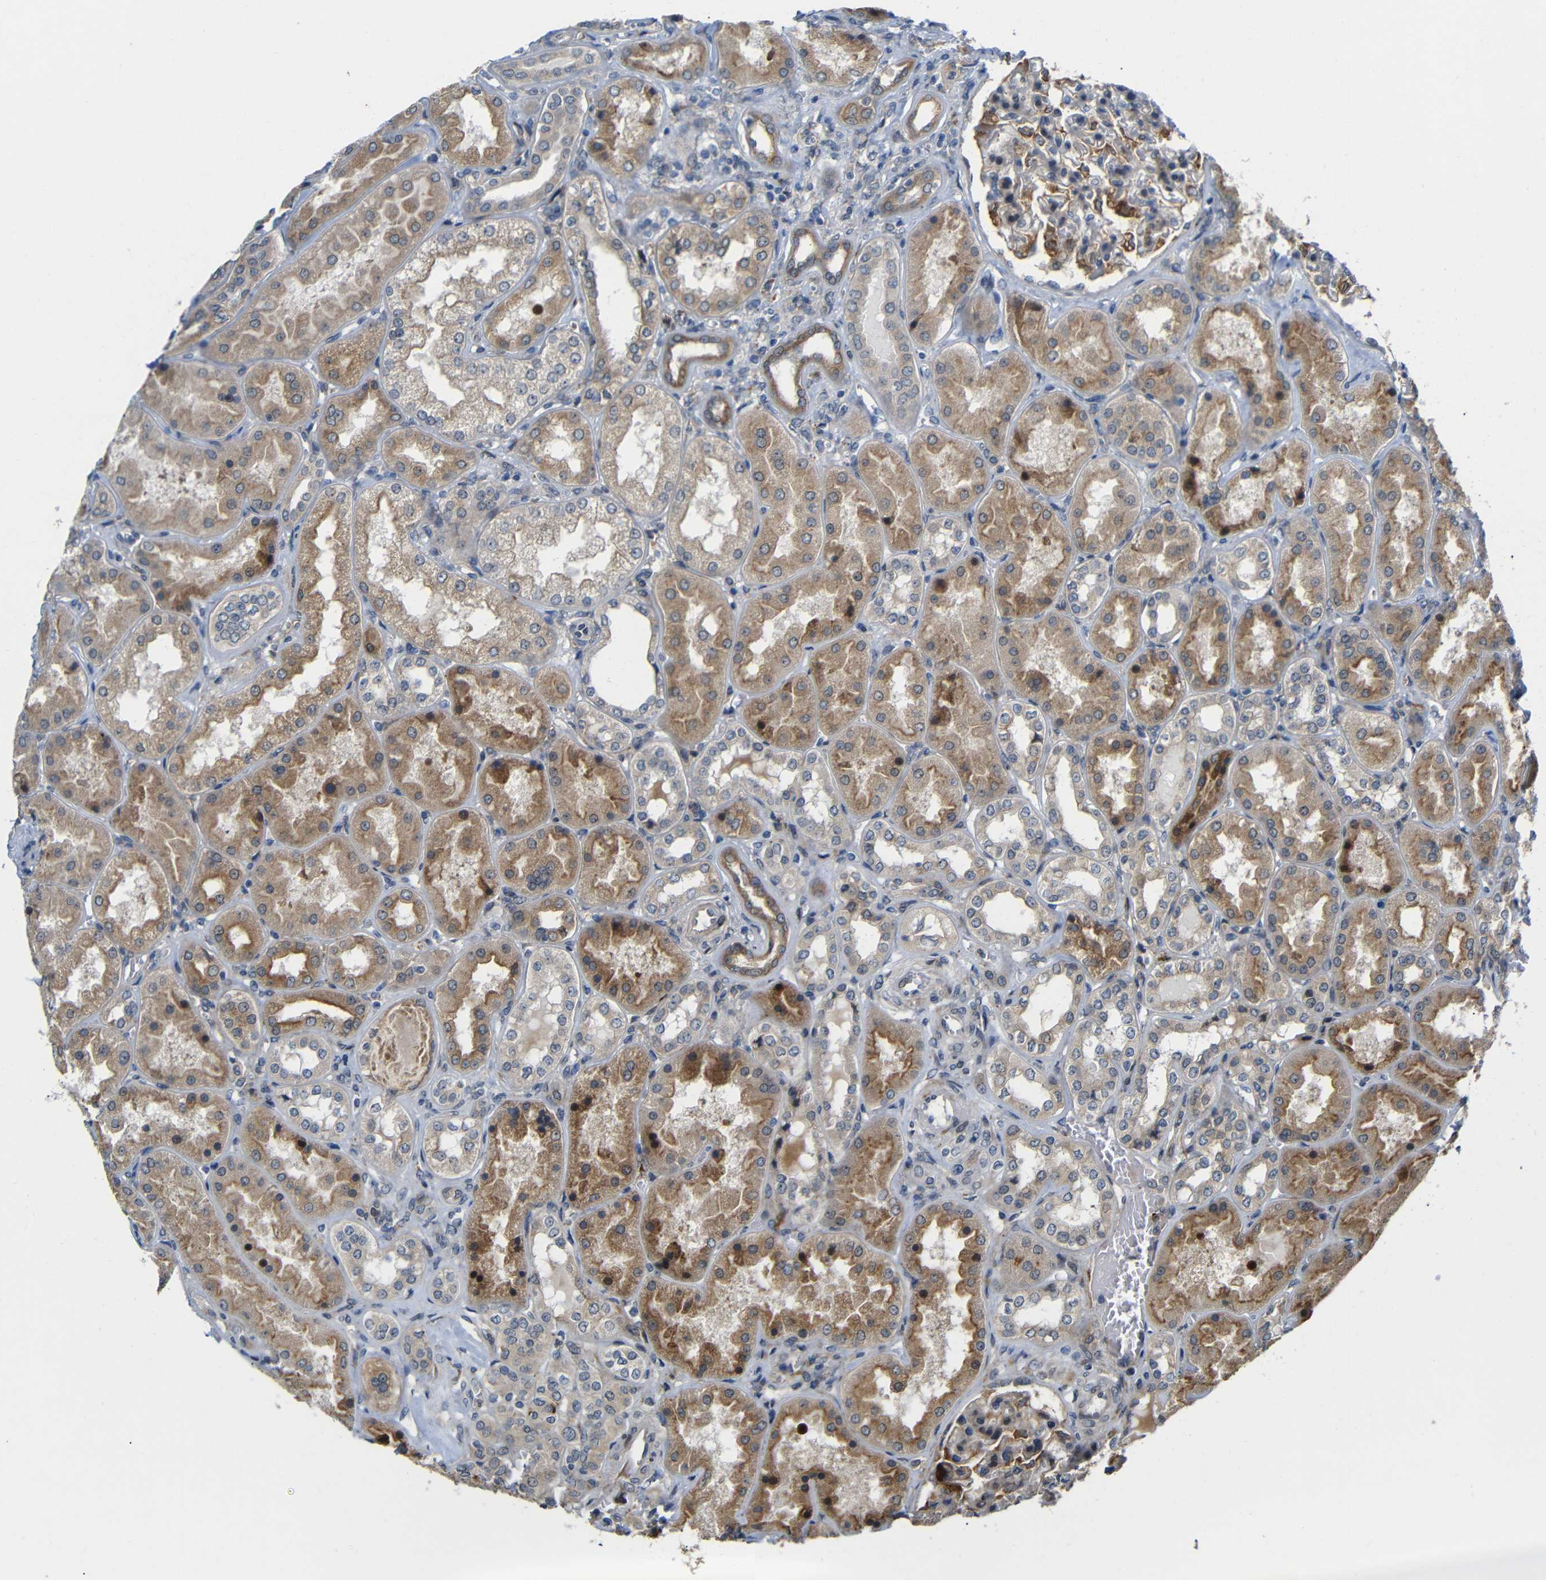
{"staining": {"intensity": "strong", "quantity": "25%-75%", "location": "cytoplasmic/membranous"}, "tissue": "kidney", "cell_type": "Cells in glomeruli", "image_type": "normal", "snomed": [{"axis": "morphology", "description": "Normal tissue, NOS"}, {"axis": "topography", "description": "Kidney"}], "caption": "Immunohistochemistry image of benign human kidney stained for a protein (brown), which exhibits high levels of strong cytoplasmic/membranous staining in about 25%-75% of cells in glomeruli.", "gene": "P3H2", "patient": {"sex": "female", "age": 56}}